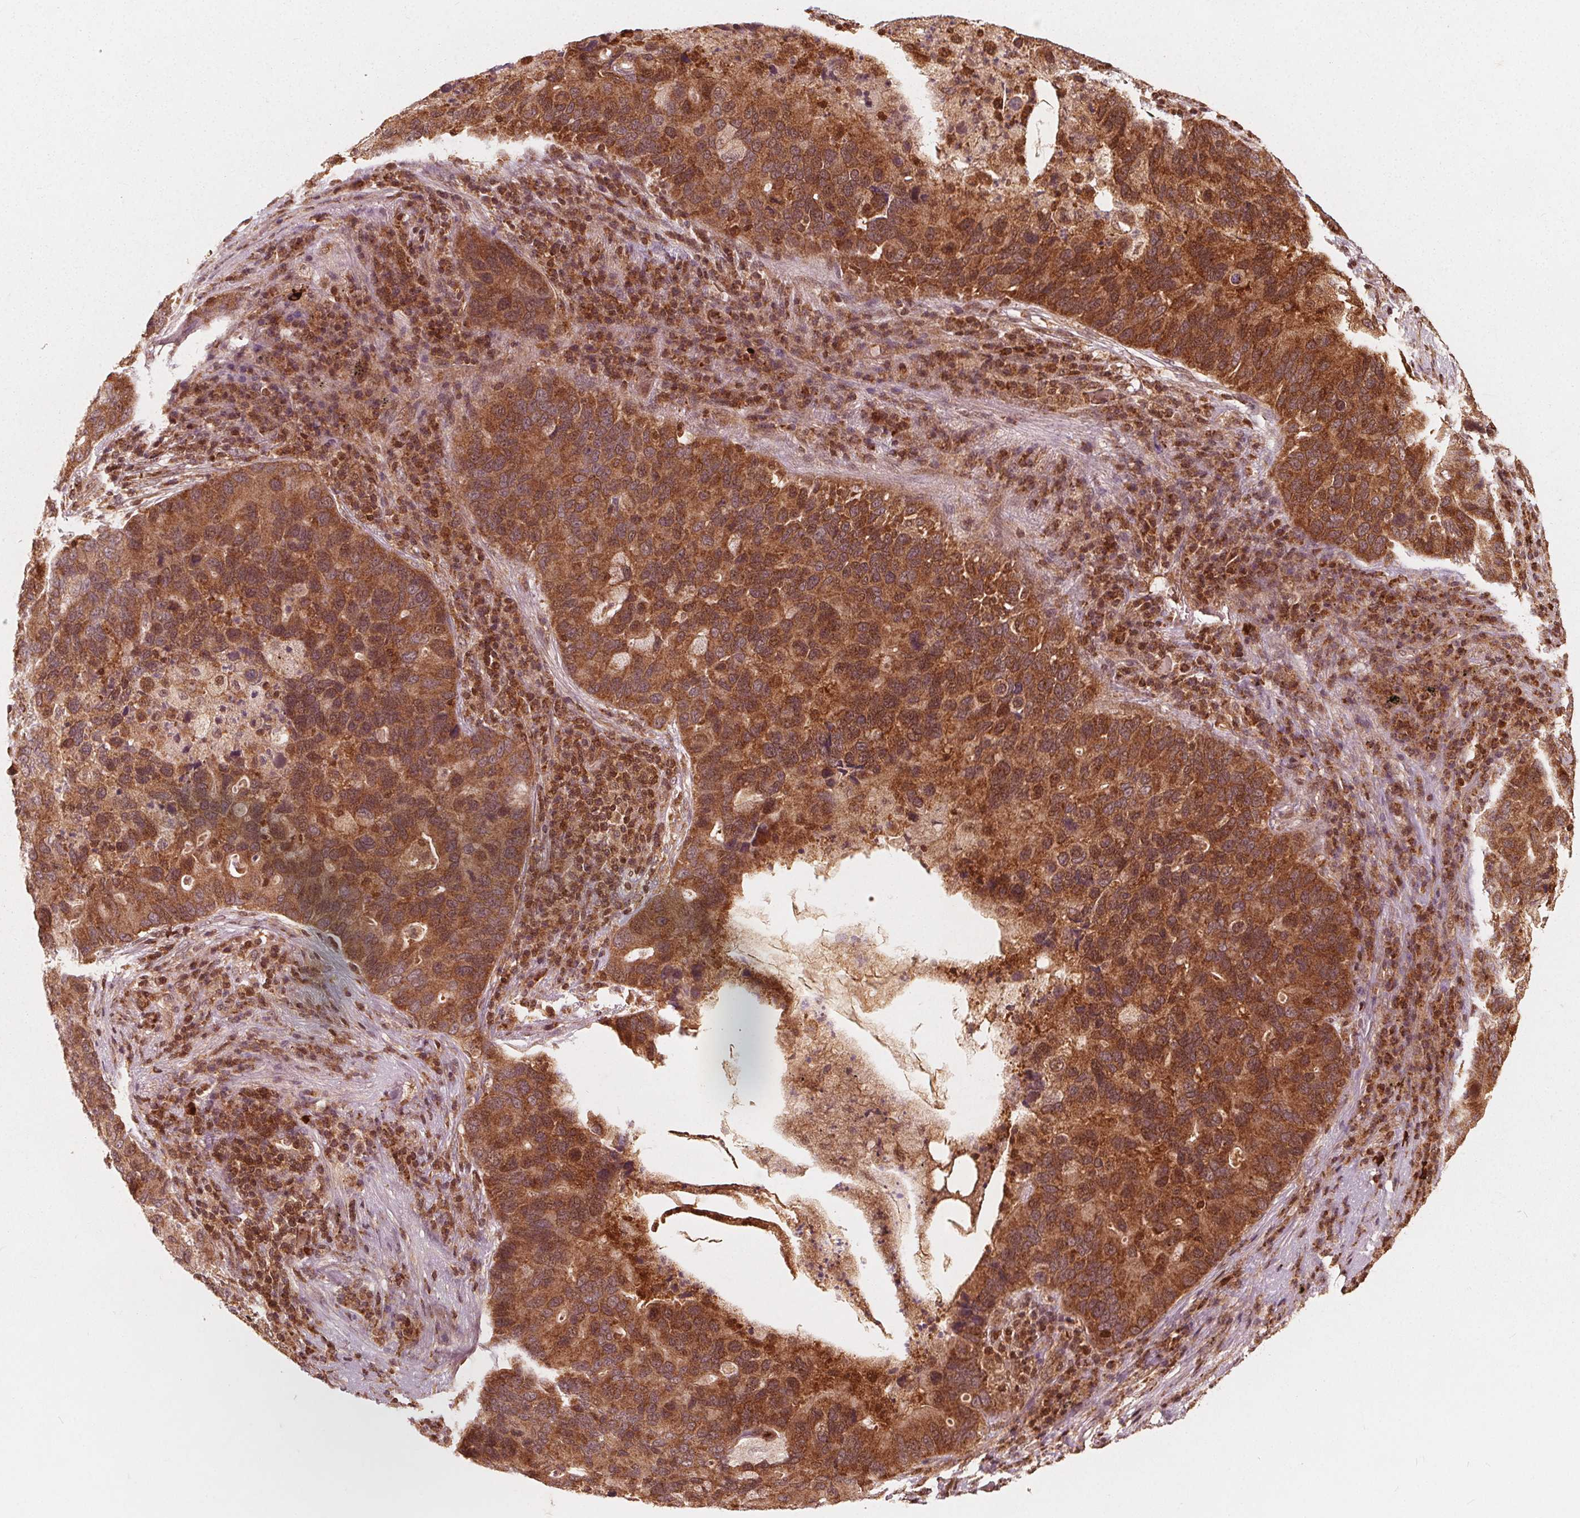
{"staining": {"intensity": "moderate", "quantity": ">75%", "location": "cytoplasmic/membranous"}, "tissue": "lung cancer", "cell_type": "Tumor cells", "image_type": "cancer", "snomed": [{"axis": "morphology", "description": "Adenocarcinoma, NOS"}, {"axis": "morphology", "description": "Adenocarcinoma, metastatic, NOS"}, {"axis": "topography", "description": "Lymph node"}, {"axis": "topography", "description": "Lung"}], "caption": "A micrograph of lung metastatic adenocarcinoma stained for a protein shows moderate cytoplasmic/membranous brown staining in tumor cells.", "gene": "AIP", "patient": {"sex": "female", "age": 54}}